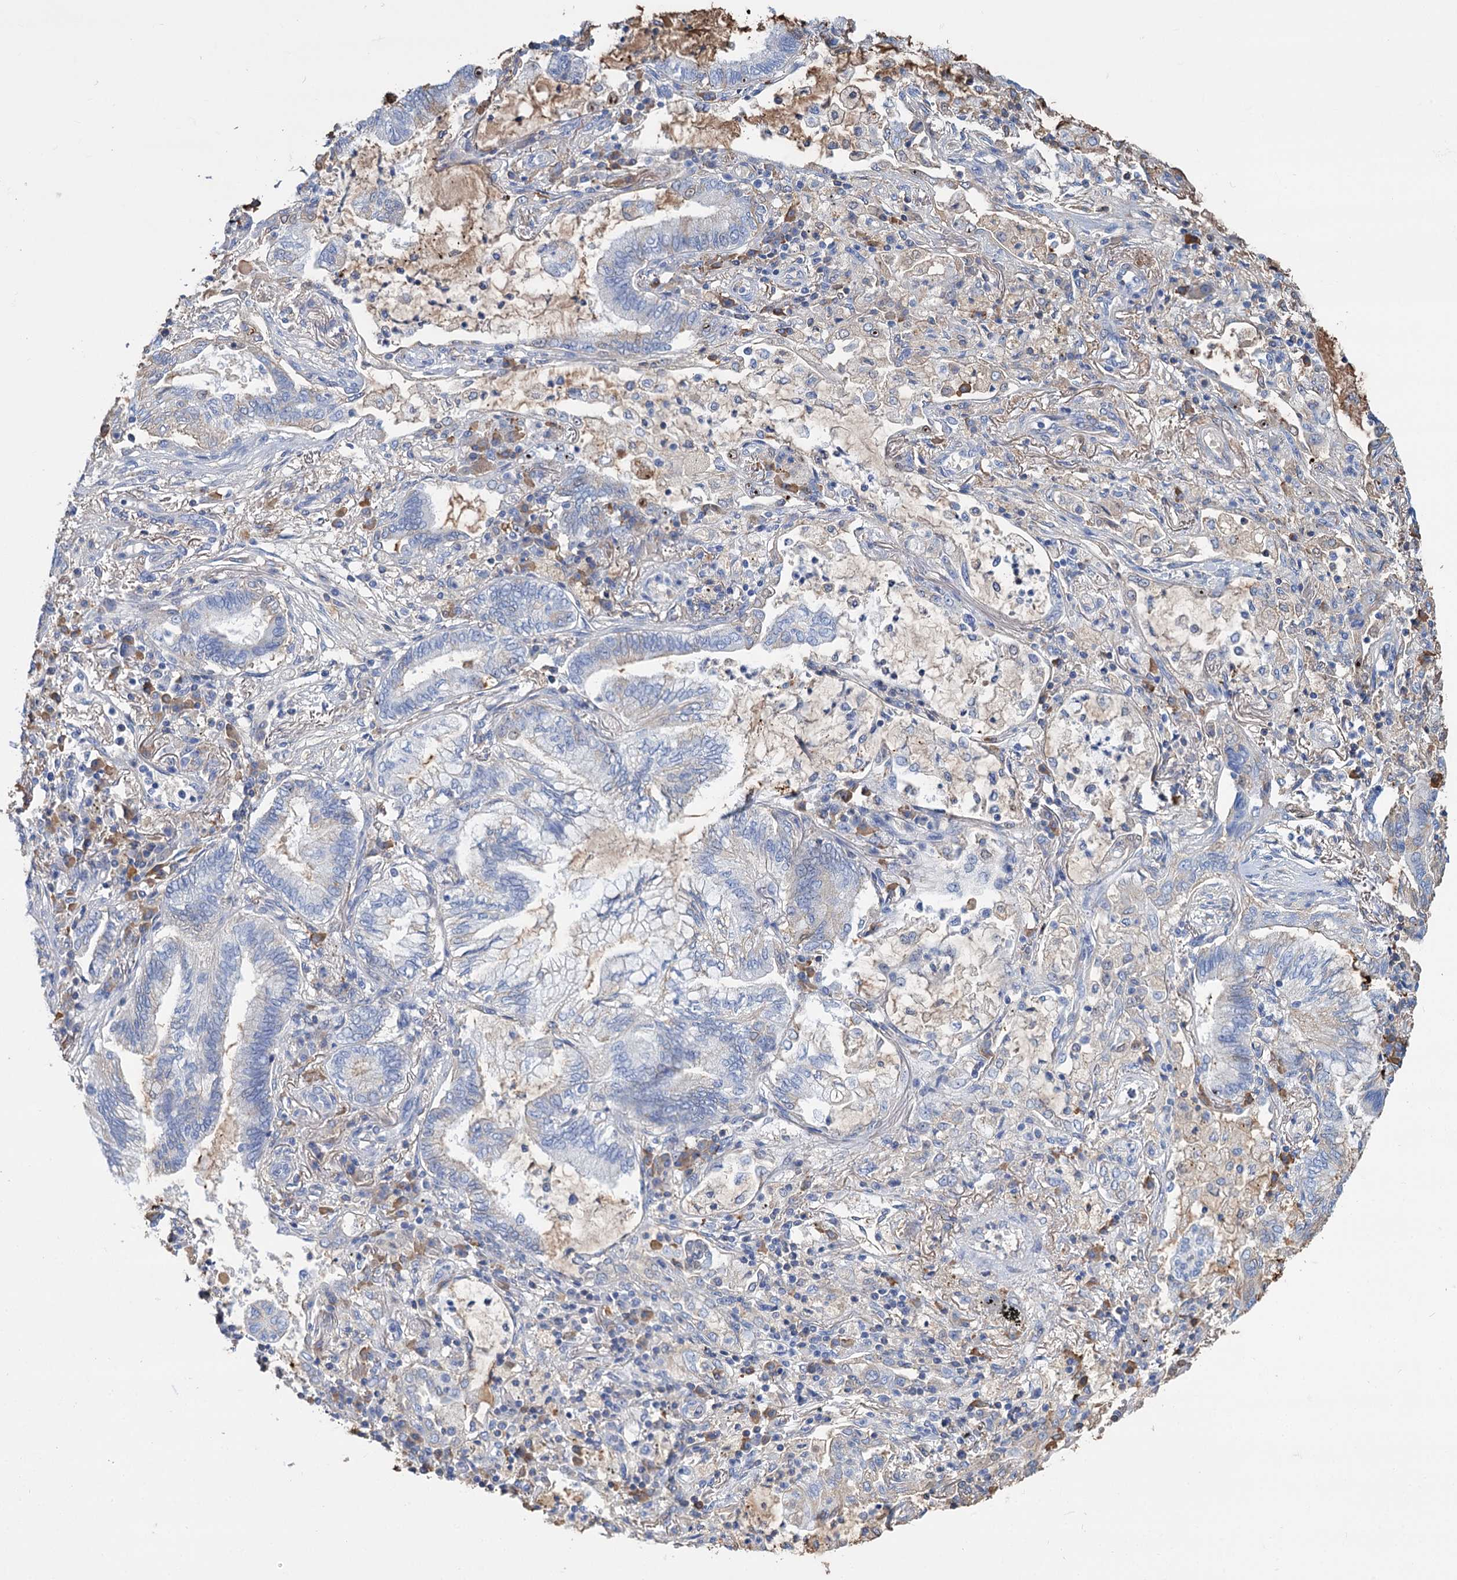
{"staining": {"intensity": "negative", "quantity": "none", "location": "none"}, "tissue": "lung cancer", "cell_type": "Tumor cells", "image_type": "cancer", "snomed": [{"axis": "morphology", "description": "Adenocarcinoma, NOS"}, {"axis": "topography", "description": "Lung"}], "caption": "High magnification brightfield microscopy of lung adenocarcinoma stained with DAB (brown) and counterstained with hematoxylin (blue): tumor cells show no significant expression.", "gene": "FBXW12", "patient": {"sex": "female", "age": 70}}